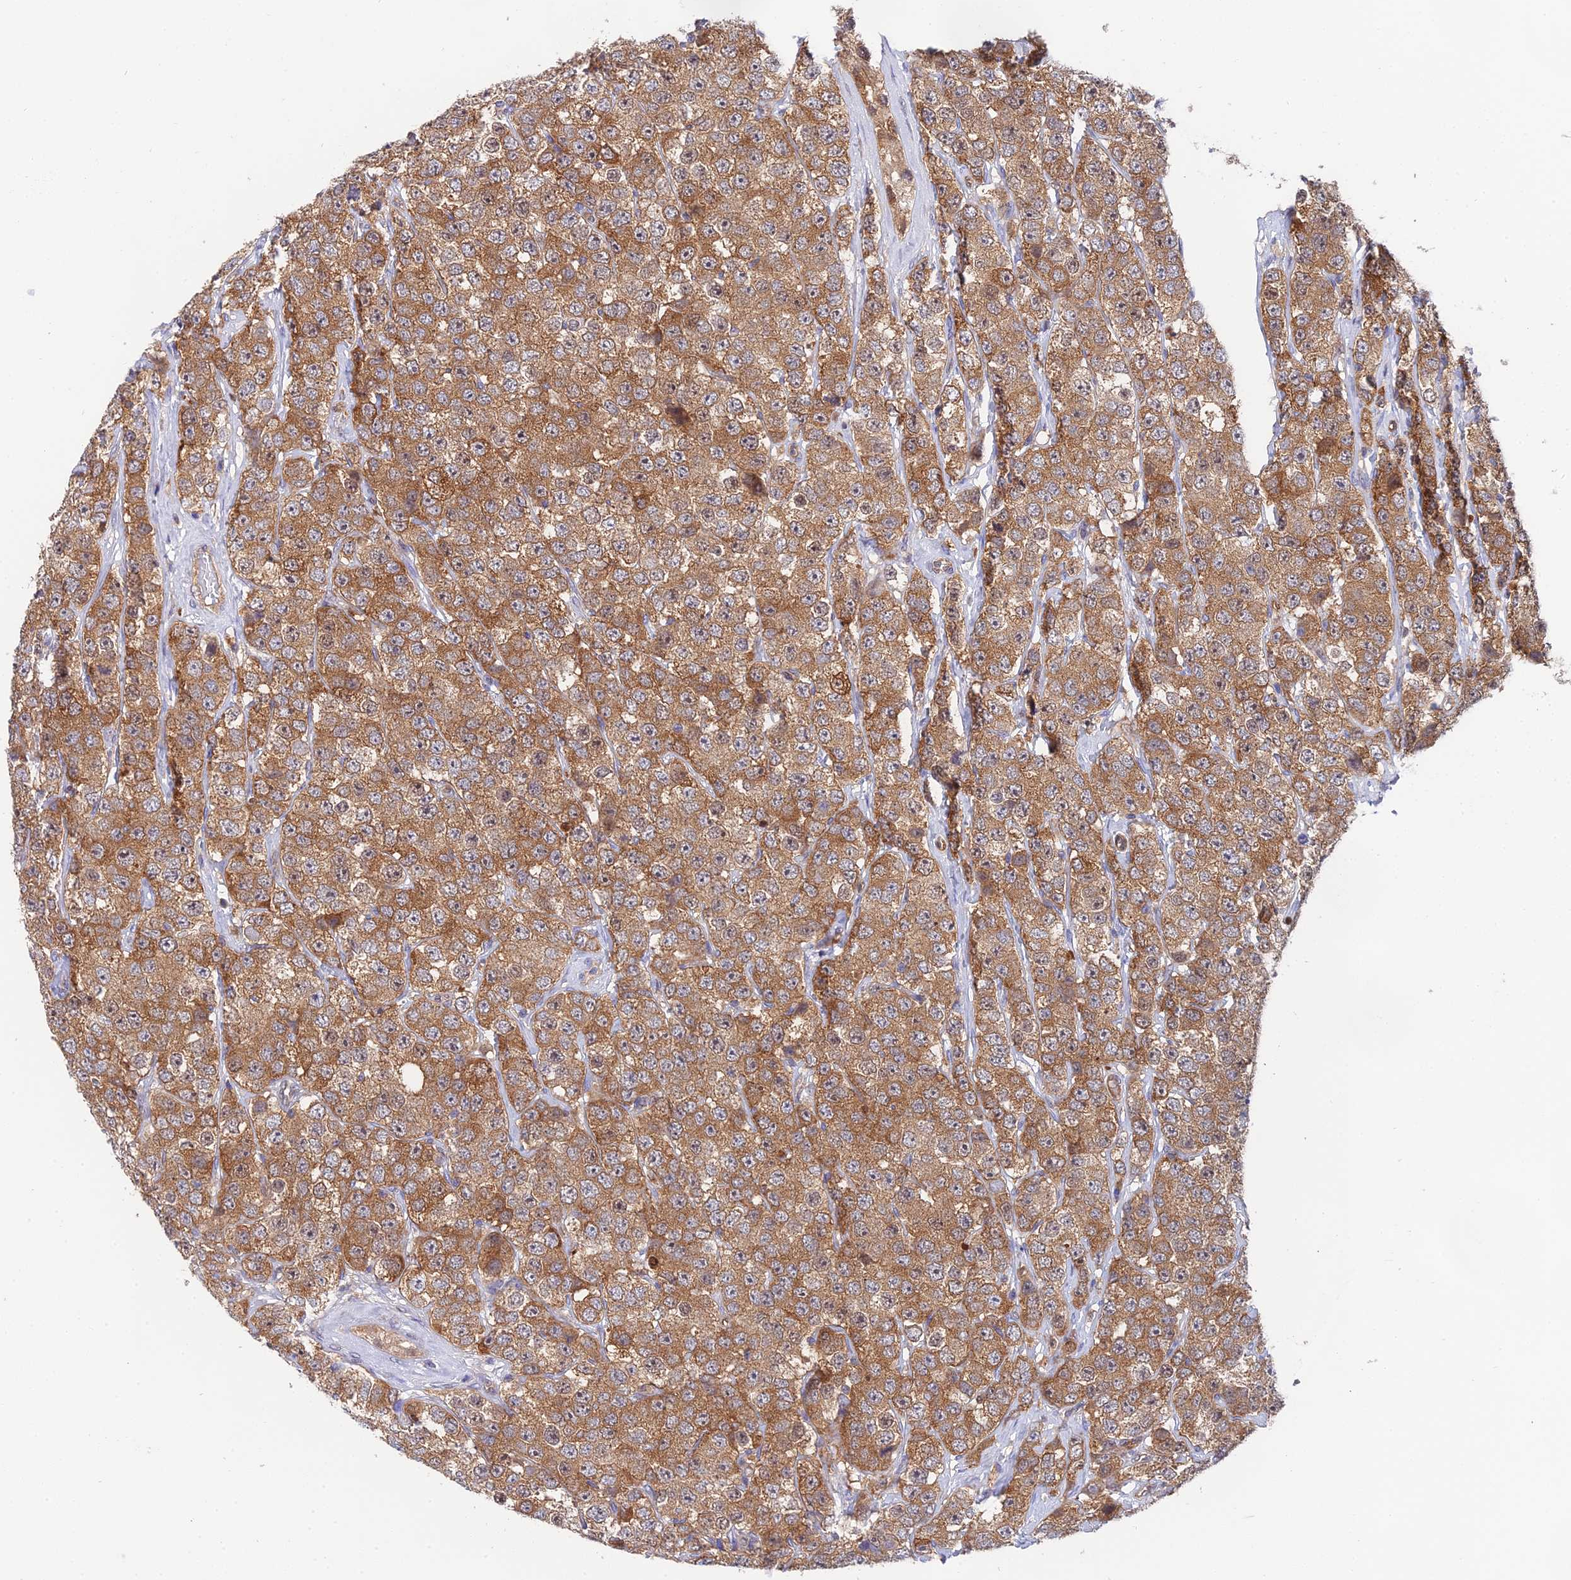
{"staining": {"intensity": "moderate", "quantity": ">75%", "location": "cytoplasmic/membranous"}, "tissue": "testis cancer", "cell_type": "Tumor cells", "image_type": "cancer", "snomed": [{"axis": "morphology", "description": "Seminoma, NOS"}, {"axis": "topography", "description": "Testis"}], "caption": "Protein staining of testis cancer tissue reveals moderate cytoplasmic/membranous positivity in about >75% of tumor cells.", "gene": "PPP2R2C", "patient": {"sex": "male", "age": 28}}